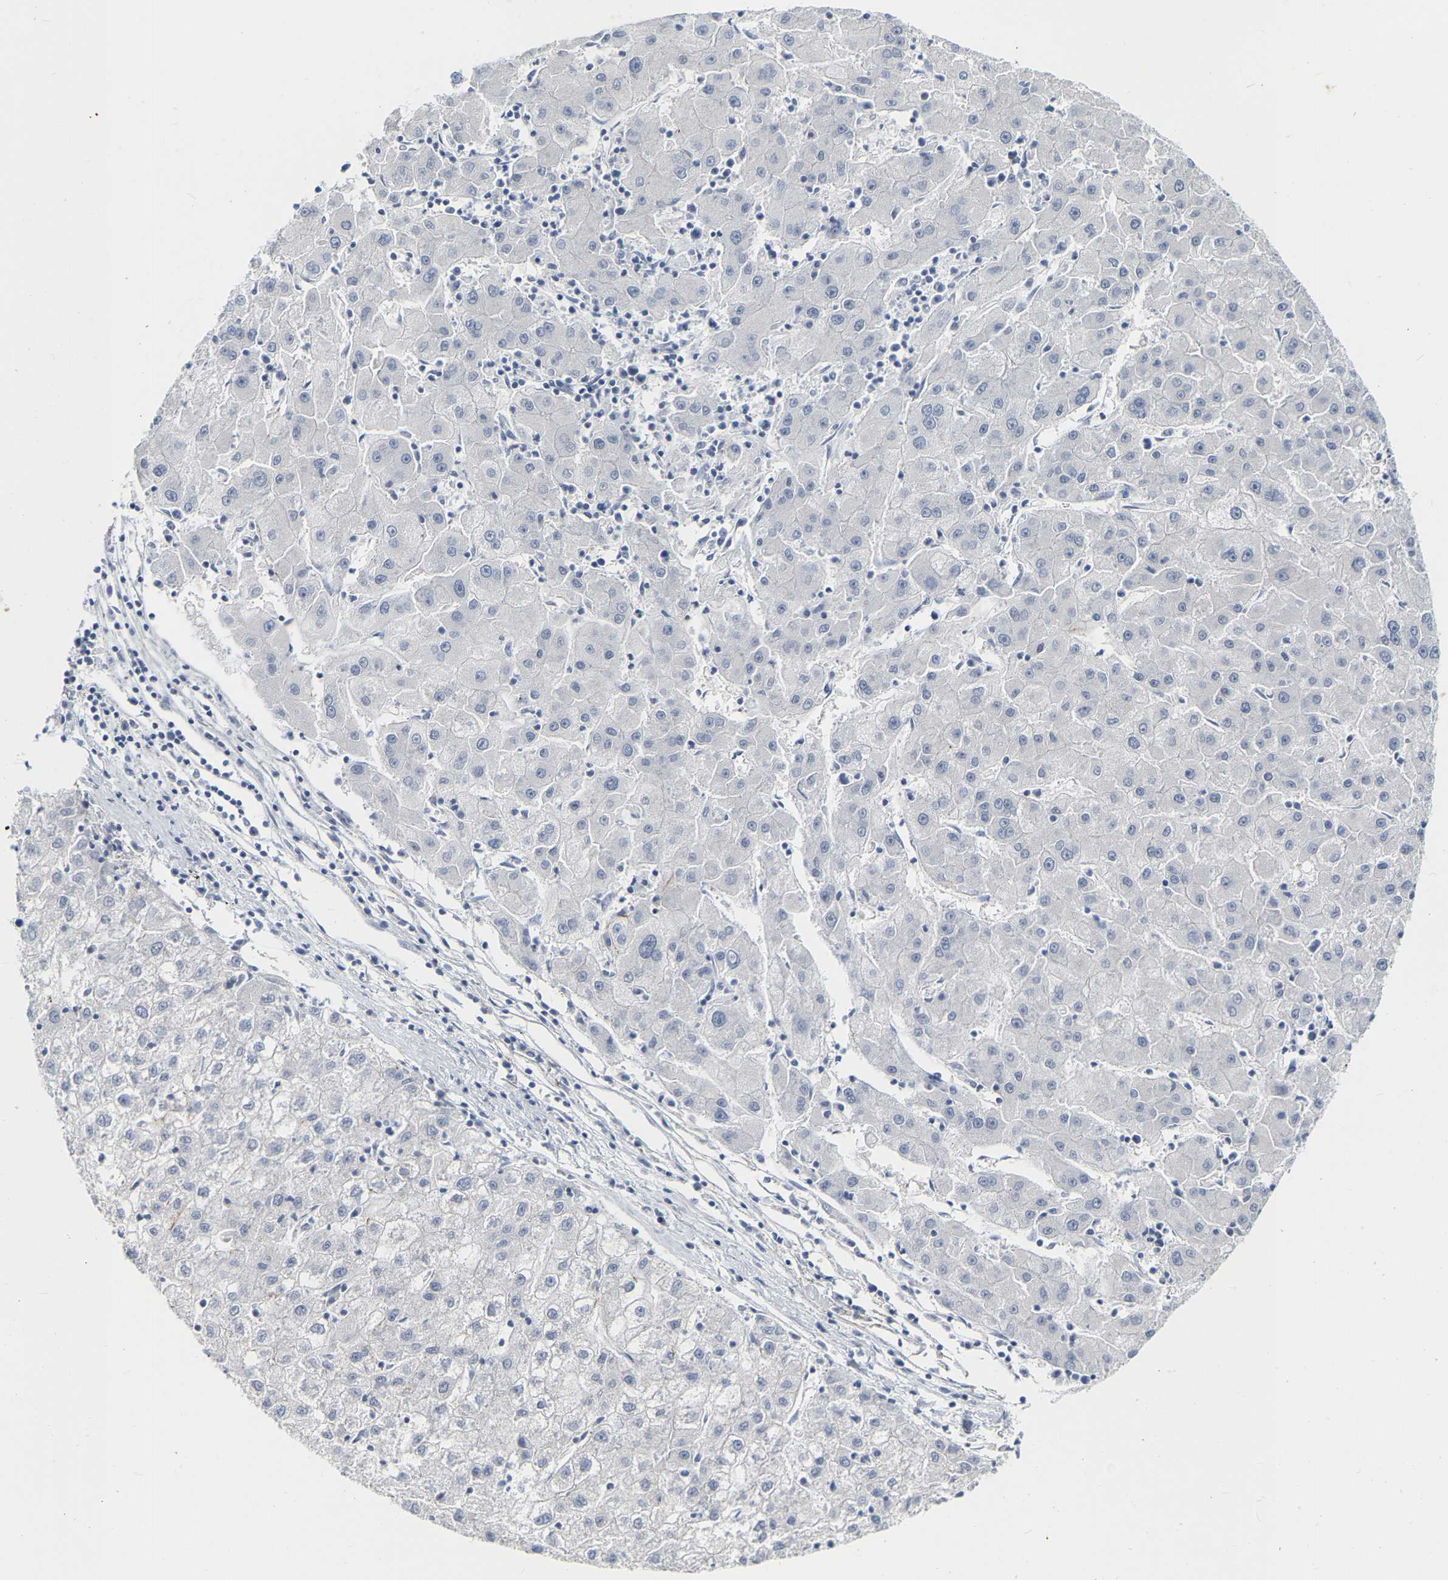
{"staining": {"intensity": "negative", "quantity": "none", "location": "none"}, "tissue": "liver cancer", "cell_type": "Tumor cells", "image_type": "cancer", "snomed": [{"axis": "morphology", "description": "Carcinoma, Hepatocellular, NOS"}, {"axis": "topography", "description": "Liver"}], "caption": "Histopathology image shows no protein expression in tumor cells of liver hepatocellular carcinoma tissue. The staining was performed using DAB (3,3'-diaminobenzidine) to visualize the protein expression in brown, while the nuclei were stained in blue with hematoxylin (Magnification: 20x).", "gene": "KRT76", "patient": {"sex": "male", "age": 72}}